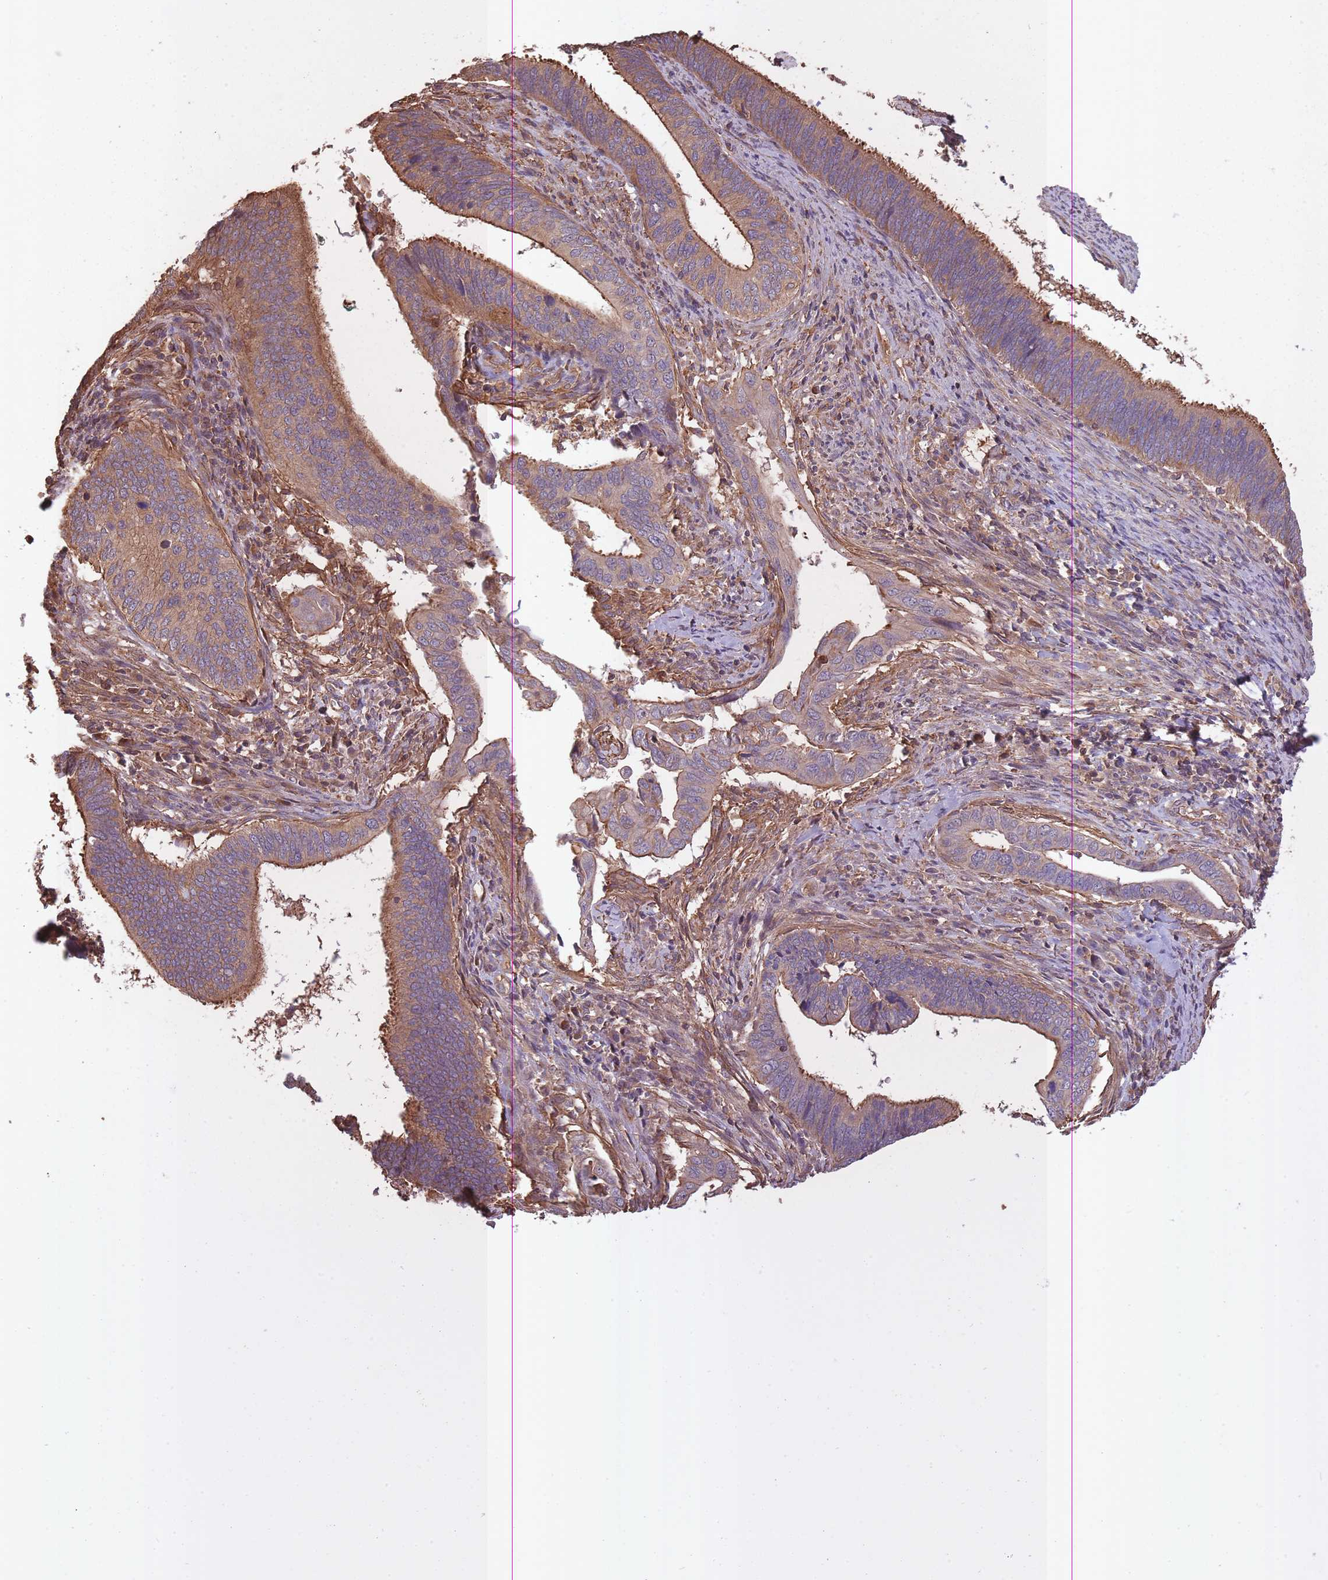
{"staining": {"intensity": "moderate", "quantity": ">75%", "location": "cytoplasmic/membranous"}, "tissue": "cervical cancer", "cell_type": "Tumor cells", "image_type": "cancer", "snomed": [{"axis": "morphology", "description": "Adenocarcinoma, NOS"}, {"axis": "topography", "description": "Cervix"}], "caption": "Immunohistochemical staining of adenocarcinoma (cervical) exhibits medium levels of moderate cytoplasmic/membranous positivity in approximately >75% of tumor cells.", "gene": "ARMH3", "patient": {"sex": "female", "age": 42}}